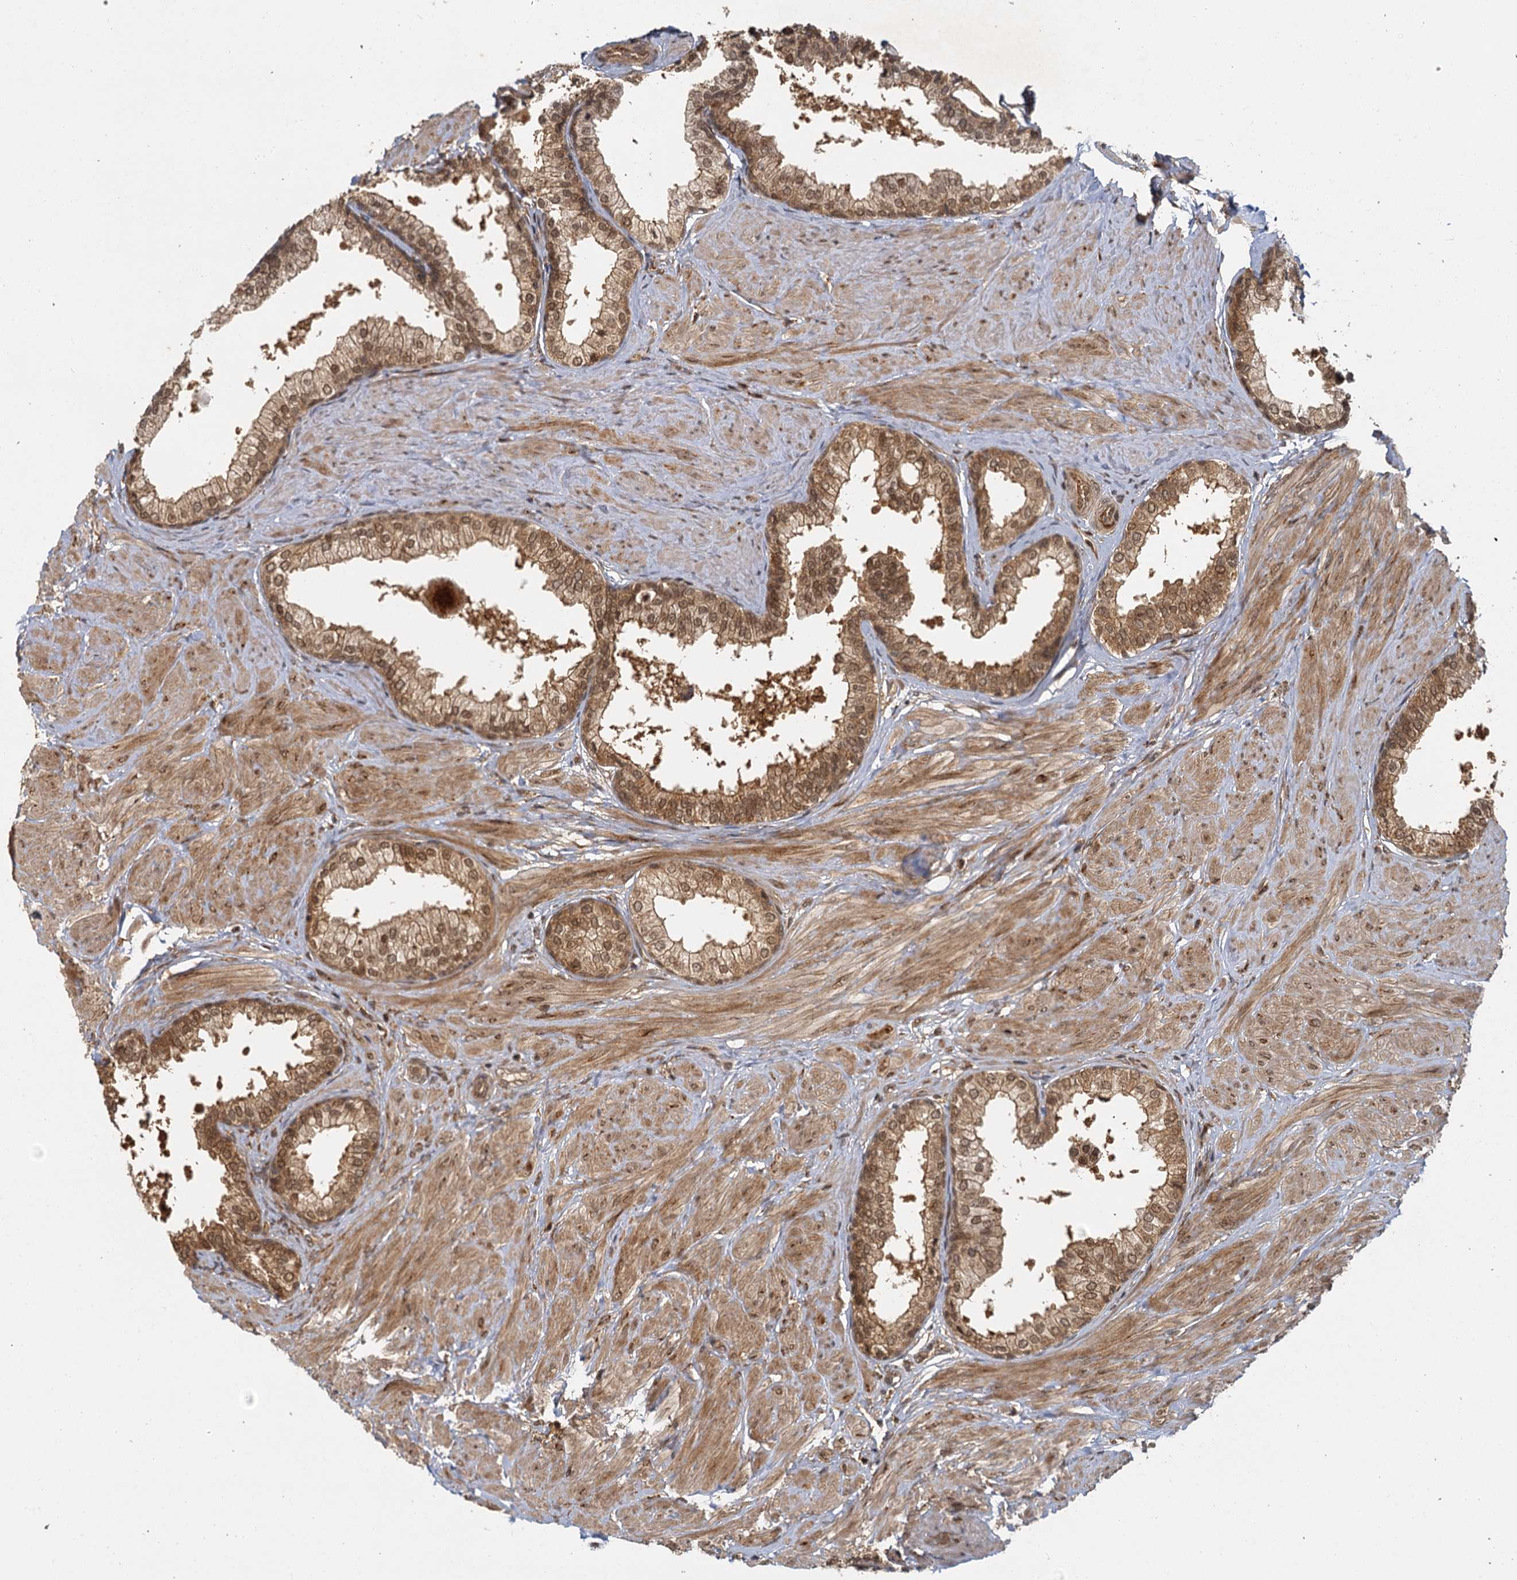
{"staining": {"intensity": "moderate", "quantity": ">75%", "location": "cytoplasmic/membranous,nuclear"}, "tissue": "prostate", "cell_type": "Glandular cells", "image_type": "normal", "snomed": [{"axis": "morphology", "description": "Normal tissue, NOS"}, {"axis": "topography", "description": "Prostate"}], "caption": "A medium amount of moderate cytoplasmic/membranous,nuclear expression is seen in about >75% of glandular cells in unremarkable prostate.", "gene": "ZNF549", "patient": {"sex": "male", "age": 48}}